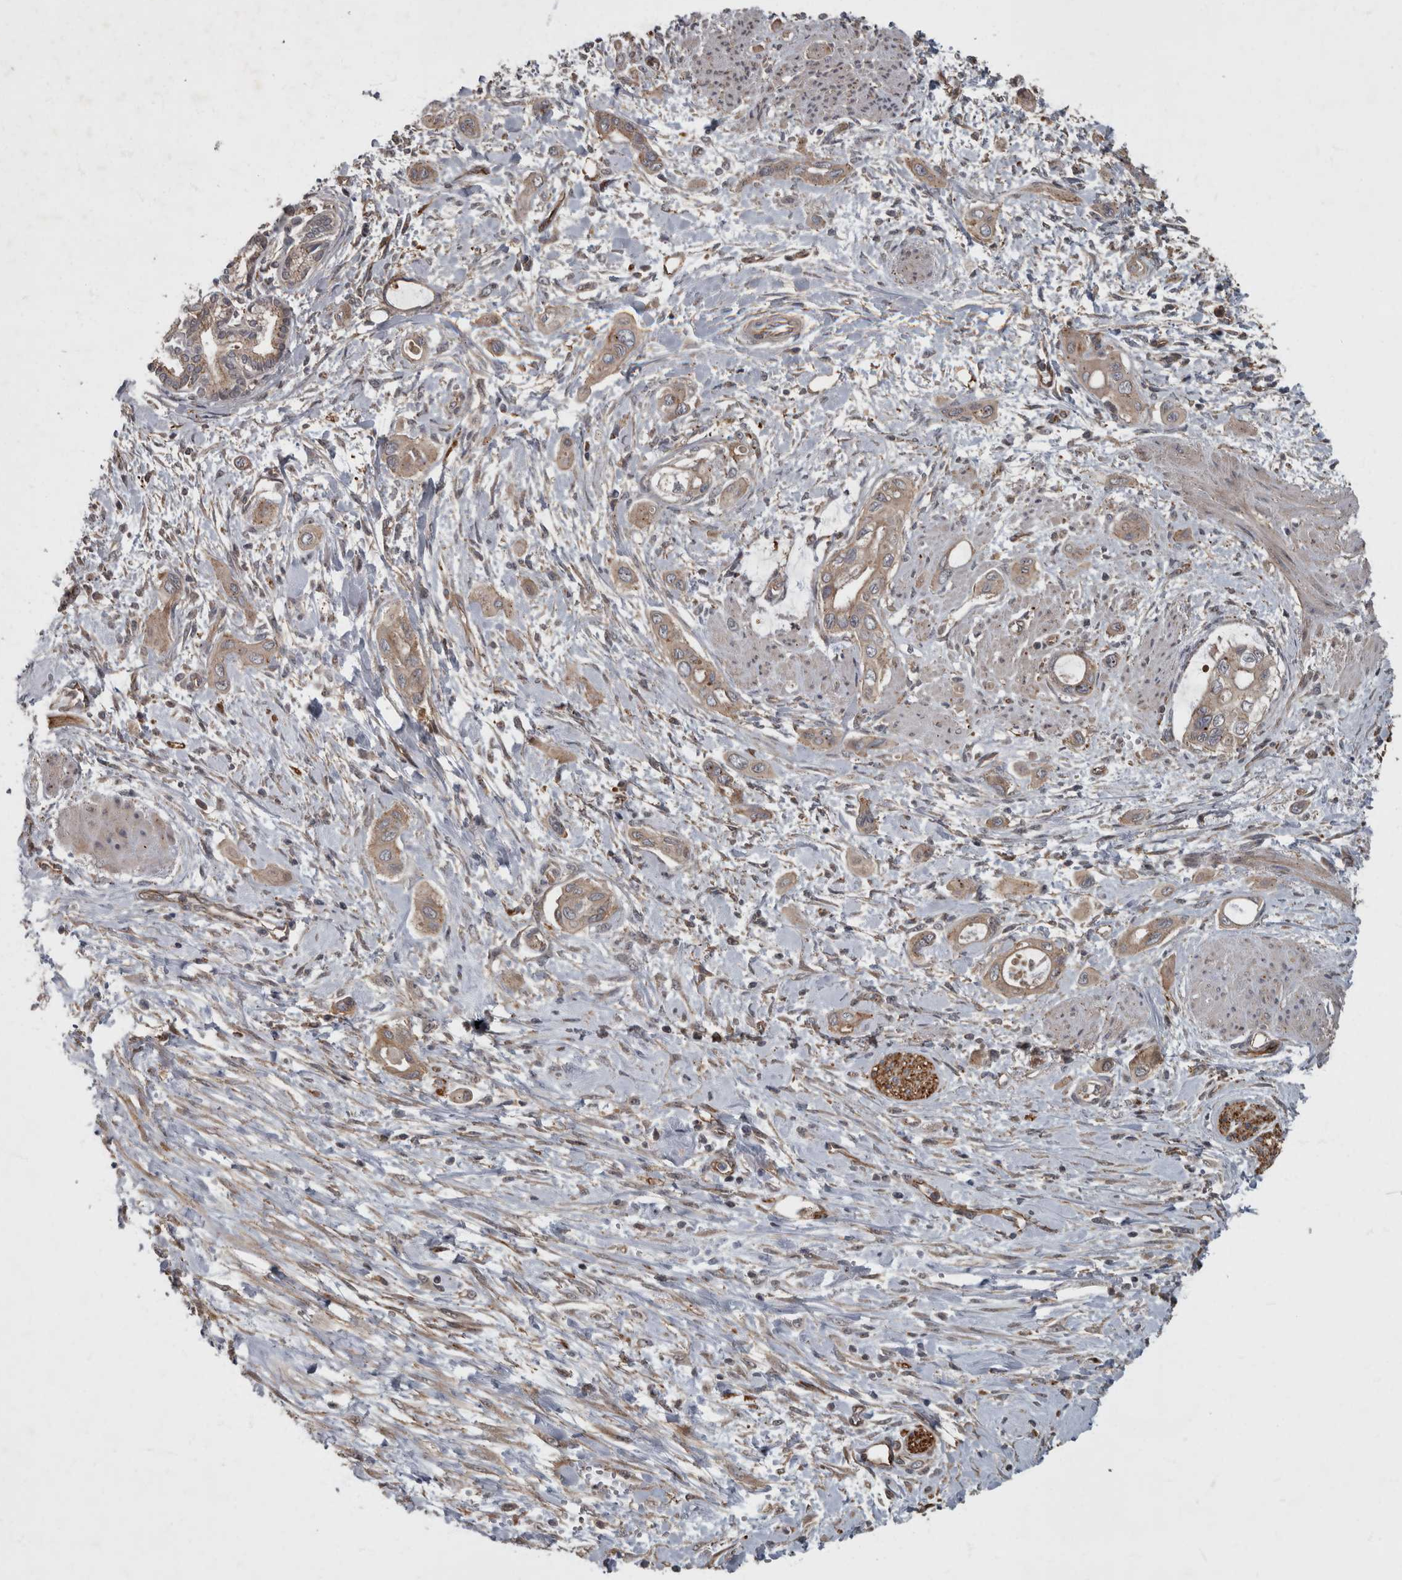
{"staining": {"intensity": "weak", "quantity": ">75%", "location": "cytoplasmic/membranous"}, "tissue": "pancreatic cancer", "cell_type": "Tumor cells", "image_type": "cancer", "snomed": [{"axis": "morphology", "description": "Adenocarcinoma, NOS"}, {"axis": "topography", "description": "Pancreas"}], "caption": "Pancreatic cancer (adenocarcinoma) tissue demonstrates weak cytoplasmic/membranous positivity in about >75% of tumor cells", "gene": "VEGFD", "patient": {"sex": "male", "age": 59}}